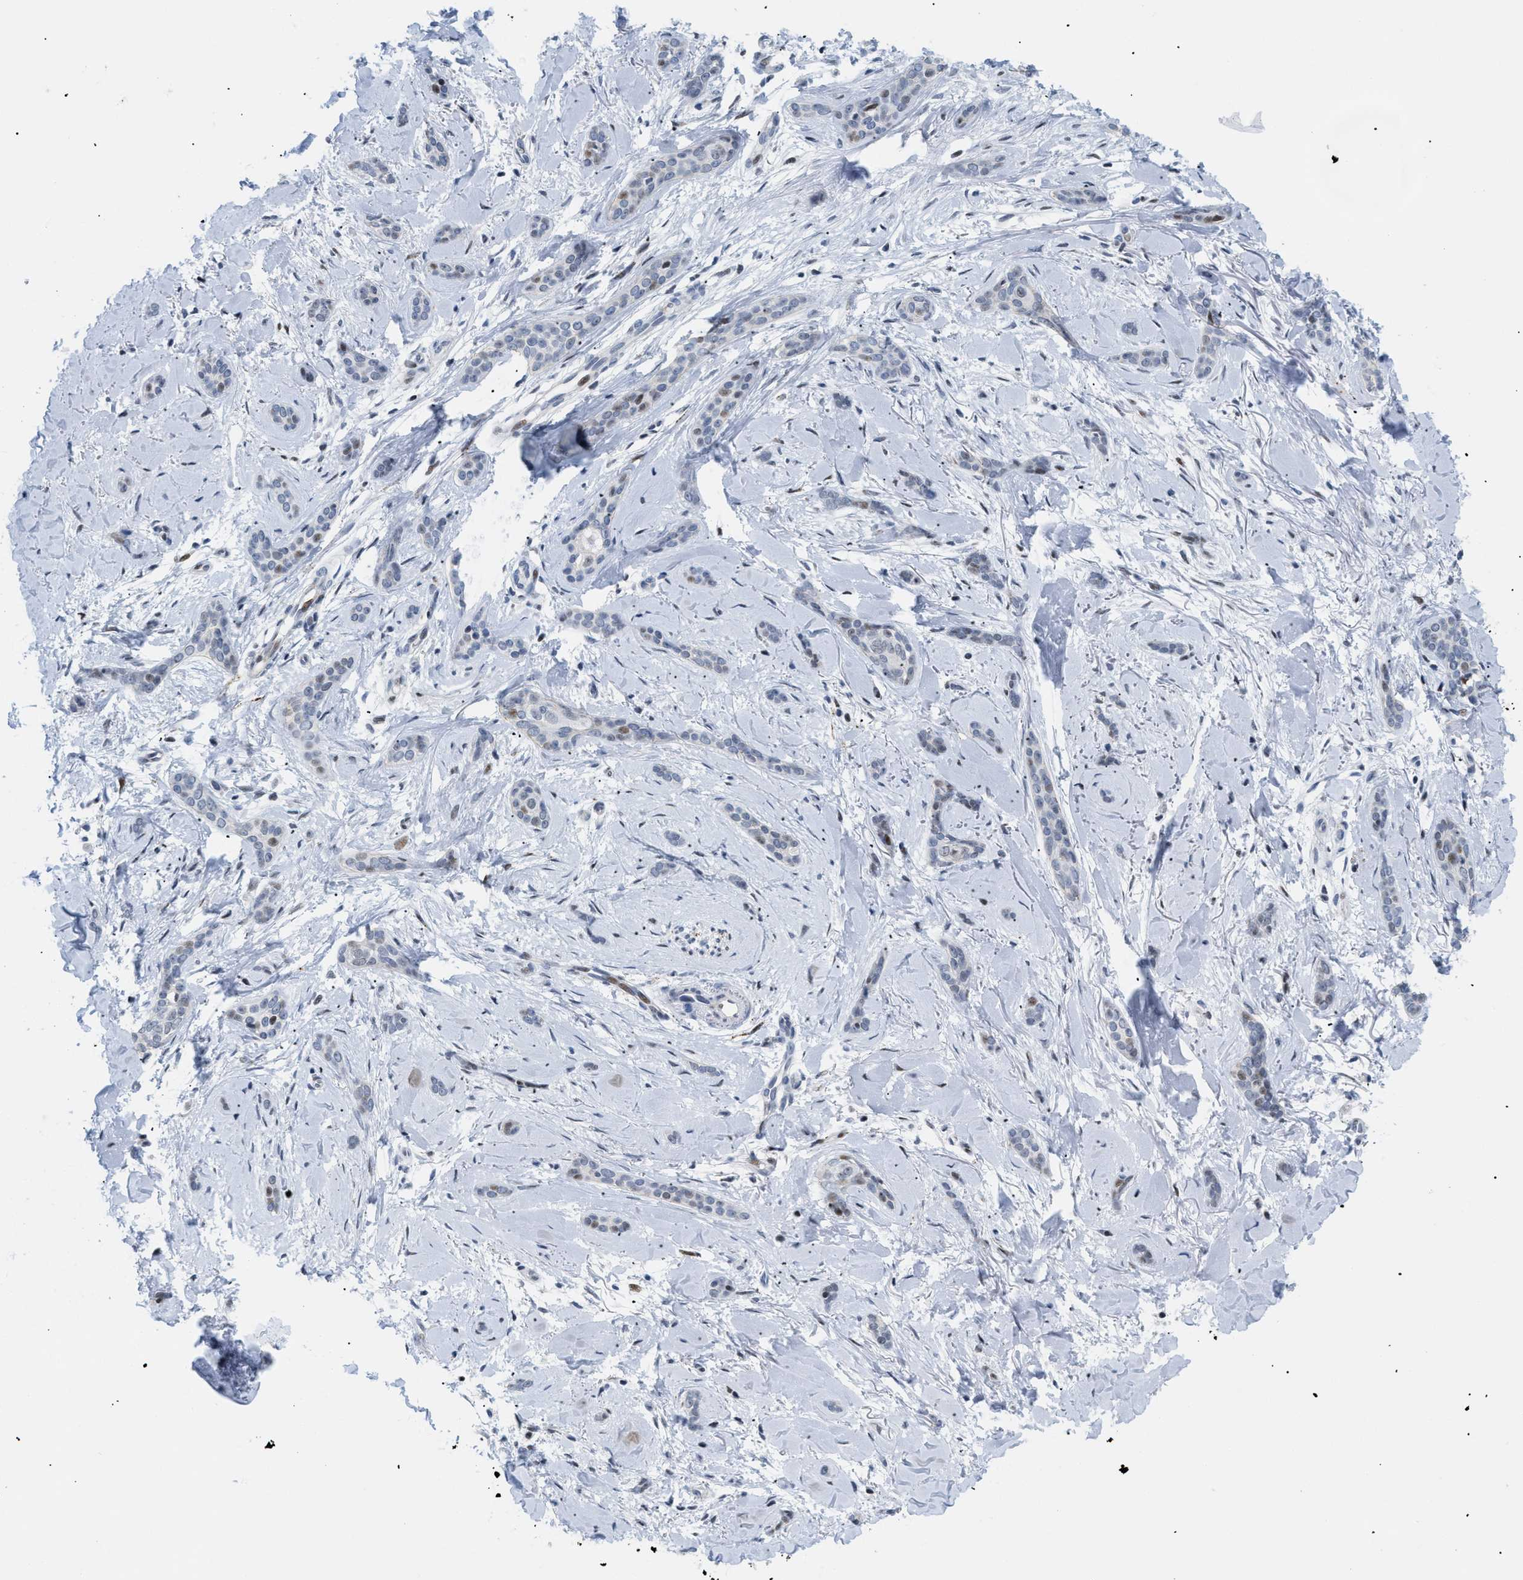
{"staining": {"intensity": "moderate", "quantity": "<25%", "location": "nuclear"}, "tissue": "skin cancer", "cell_type": "Tumor cells", "image_type": "cancer", "snomed": [{"axis": "morphology", "description": "Basal cell carcinoma"}, {"axis": "morphology", "description": "Adnexal tumor, benign"}, {"axis": "topography", "description": "Skin"}], "caption": "Tumor cells demonstrate low levels of moderate nuclear expression in approximately <25% of cells in skin cancer. The staining was performed using DAB, with brown indicating positive protein expression. Nuclei are stained blue with hematoxylin.", "gene": "MED1", "patient": {"sex": "female", "age": 42}}